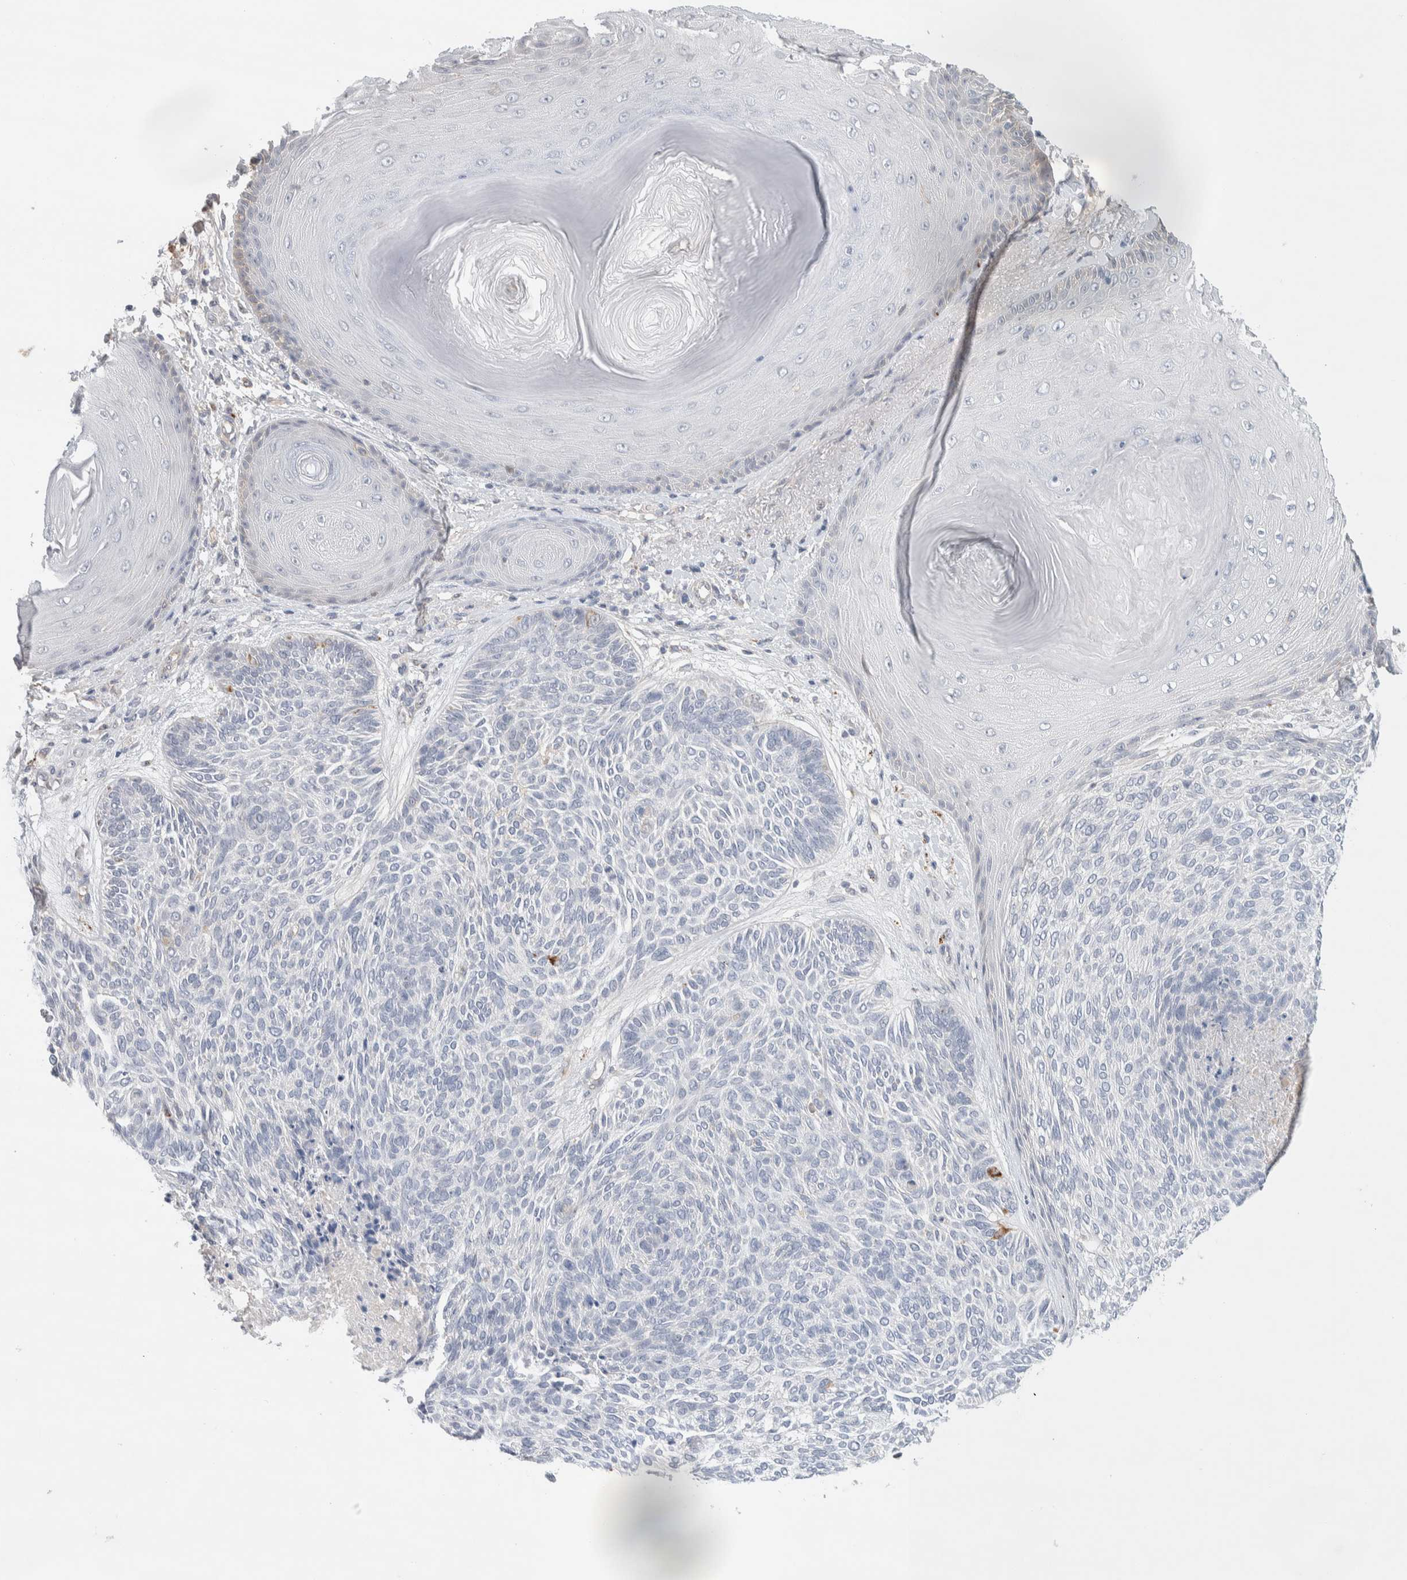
{"staining": {"intensity": "negative", "quantity": "none", "location": "none"}, "tissue": "skin cancer", "cell_type": "Tumor cells", "image_type": "cancer", "snomed": [{"axis": "morphology", "description": "Basal cell carcinoma"}, {"axis": "topography", "description": "Skin"}], "caption": "Tumor cells are negative for protein expression in human skin basal cell carcinoma.", "gene": "DEPTOR", "patient": {"sex": "male", "age": 55}}